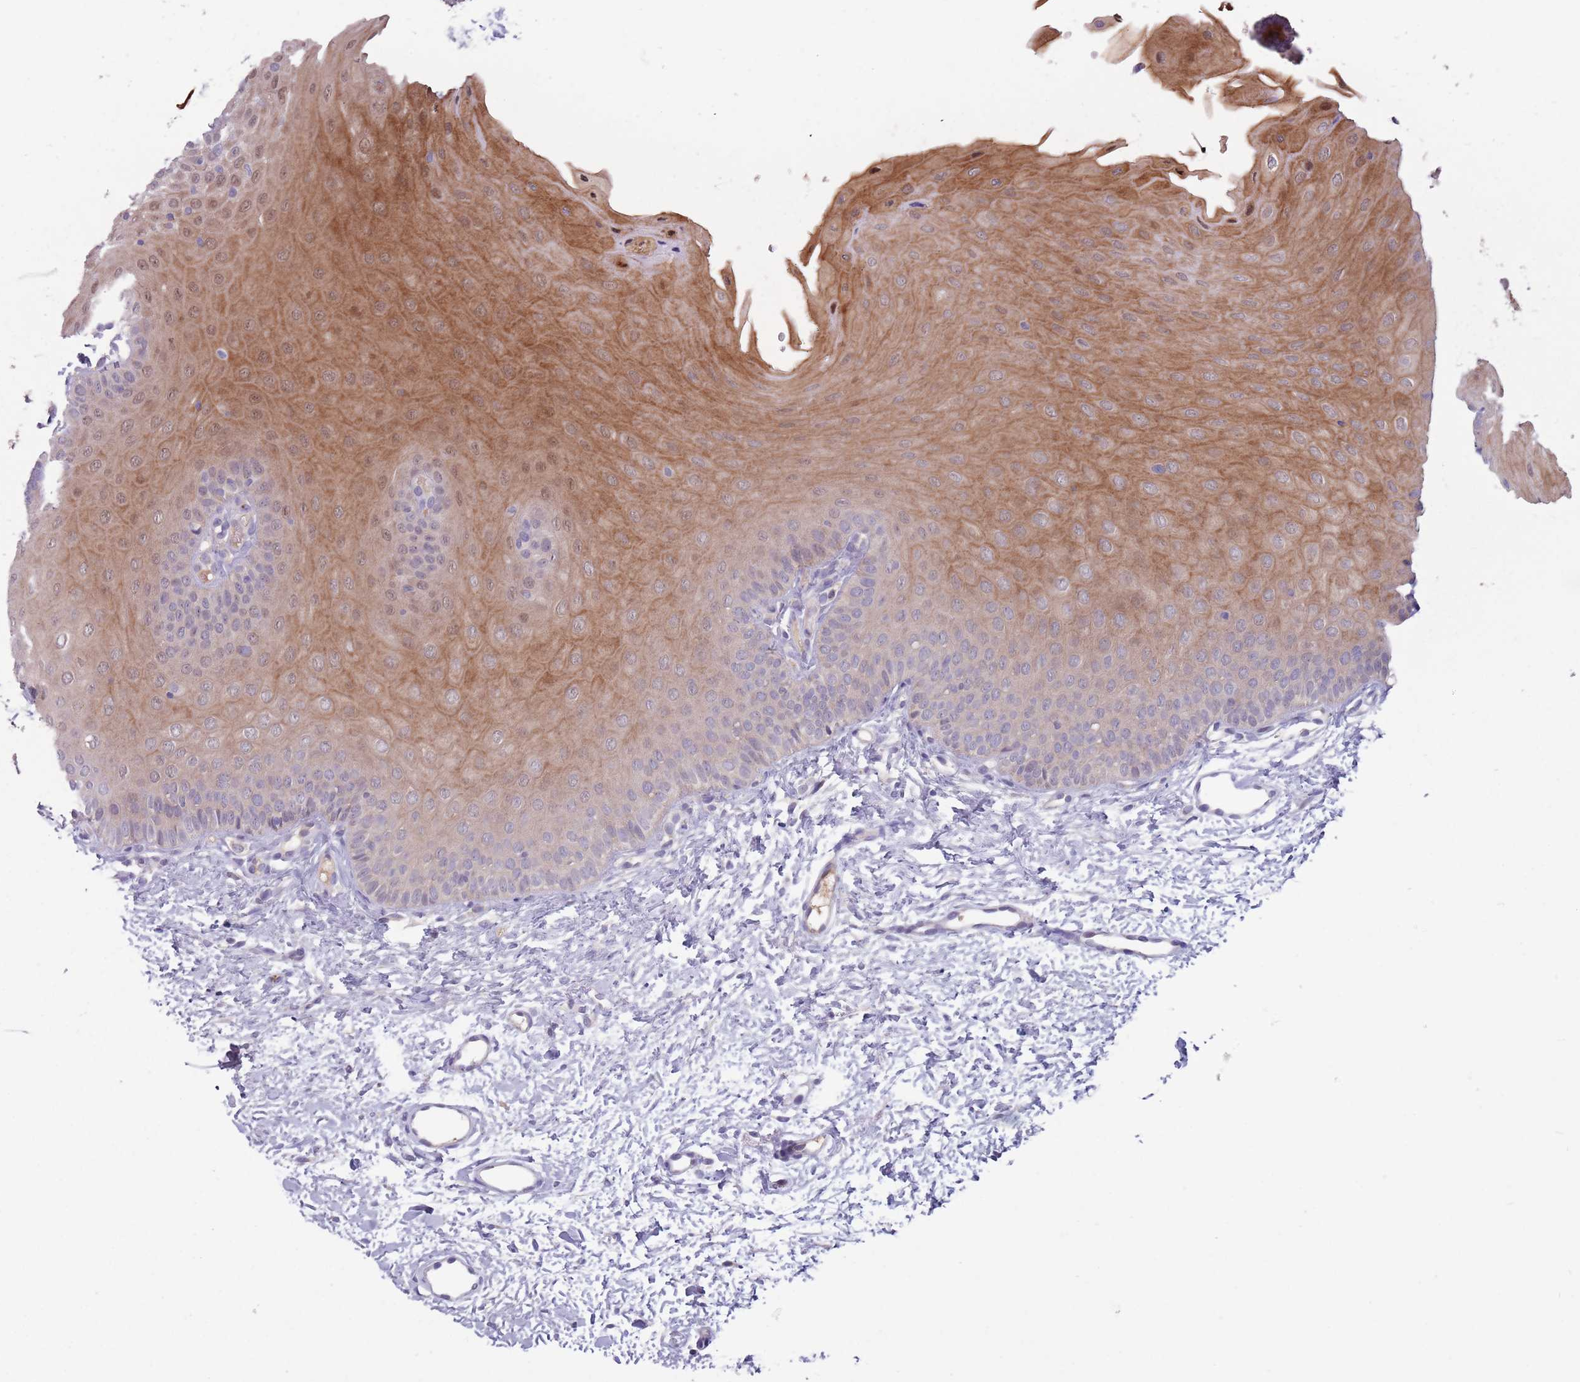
{"staining": {"intensity": "moderate", "quantity": "25%-75%", "location": "cytoplasmic/membranous,nuclear"}, "tissue": "oral mucosa", "cell_type": "Squamous epithelial cells", "image_type": "normal", "snomed": [{"axis": "morphology", "description": "Normal tissue, NOS"}, {"axis": "topography", "description": "Oral tissue"}], "caption": "This is a photomicrograph of immunohistochemistry staining of normal oral mucosa, which shows moderate staining in the cytoplasmic/membranous,nuclear of squamous epithelial cells.", "gene": "TYW1B", "patient": {"sex": "female", "age": 68}}